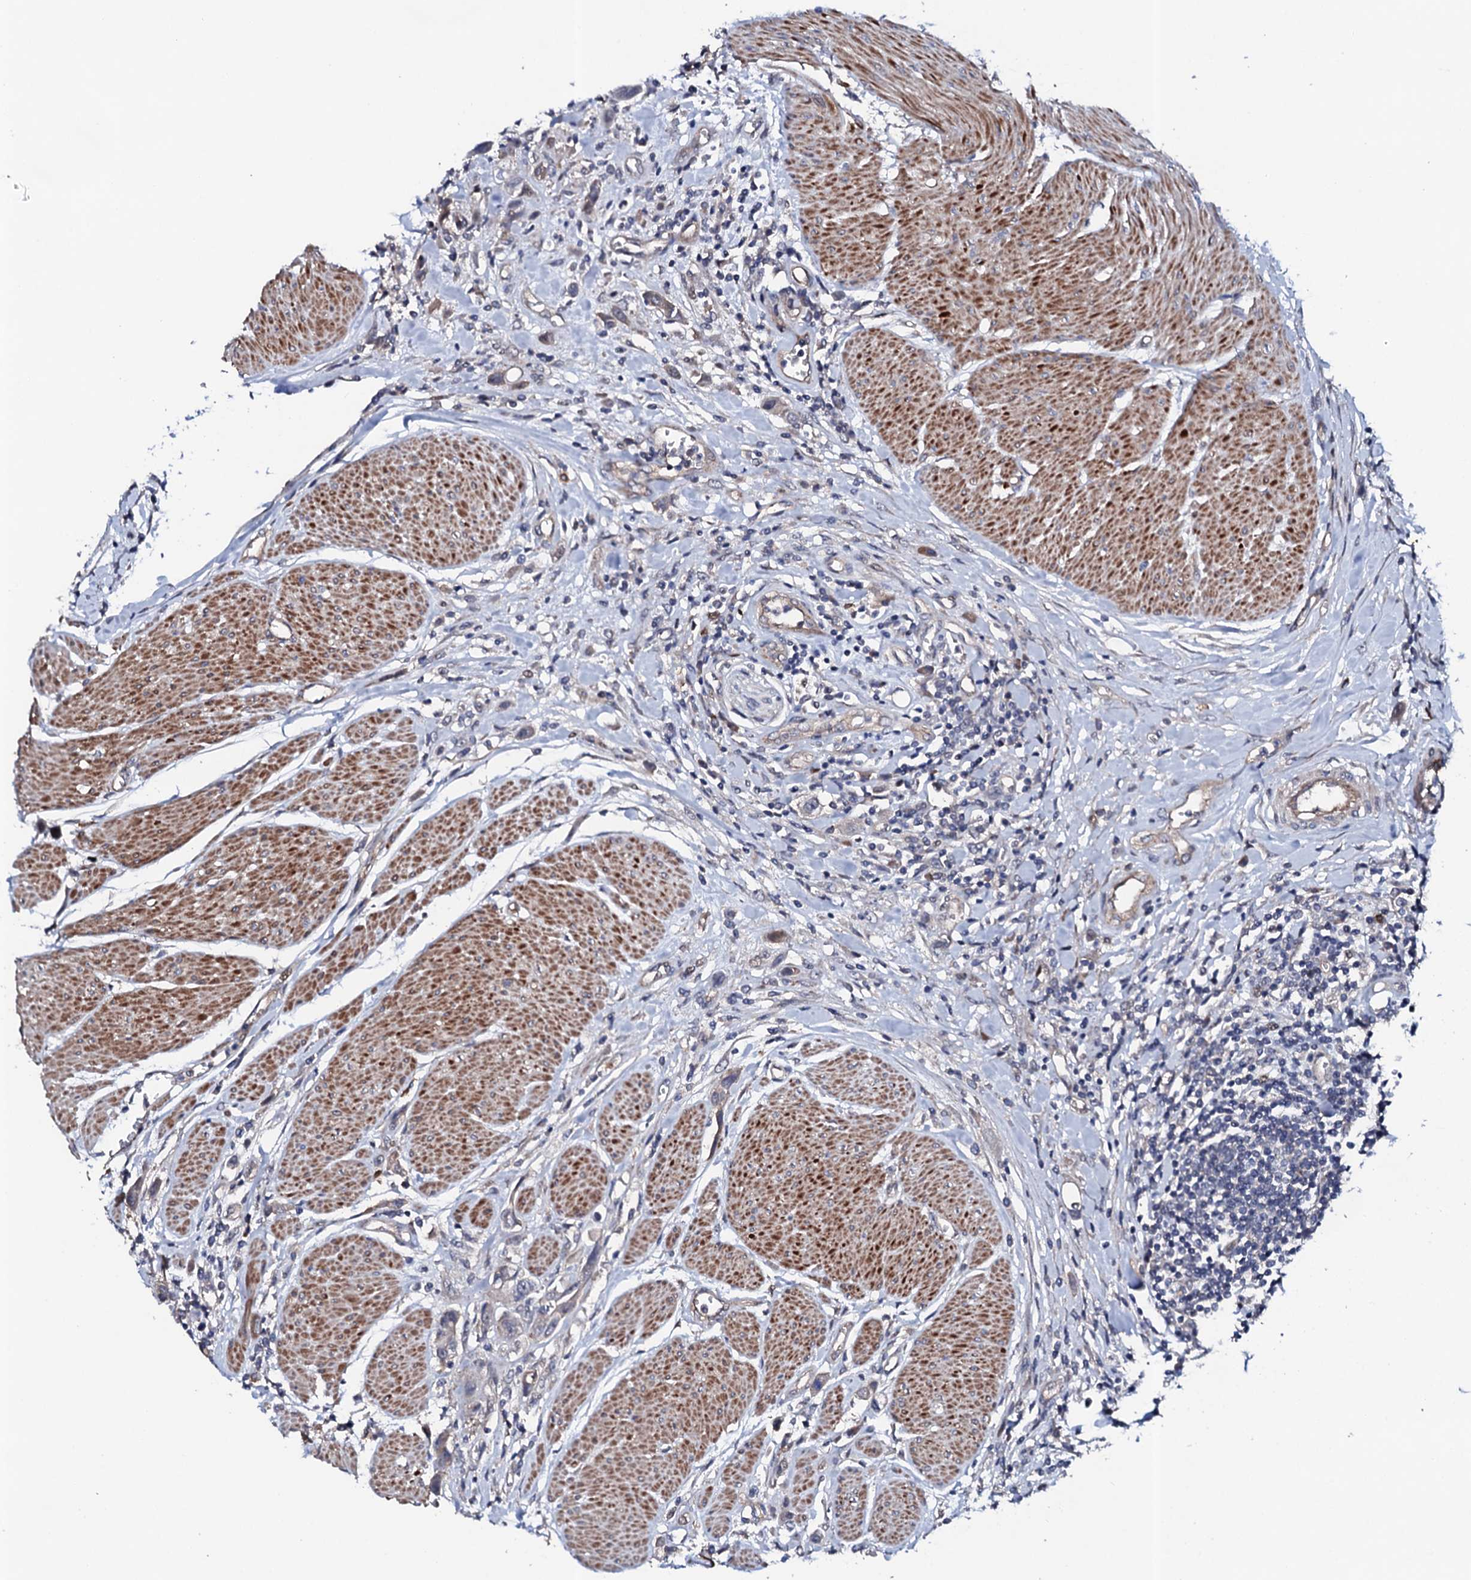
{"staining": {"intensity": "negative", "quantity": "none", "location": "none"}, "tissue": "urothelial cancer", "cell_type": "Tumor cells", "image_type": "cancer", "snomed": [{"axis": "morphology", "description": "Urothelial carcinoma, High grade"}, {"axis": "topography", "description": "Urinary bladder"}], "caption": "An image of human high-grade urothelial carcinoma is negative for staining in tumor cells.", "gene": "CIAO2A", "patient": {"sex": "male", "age": 50}}